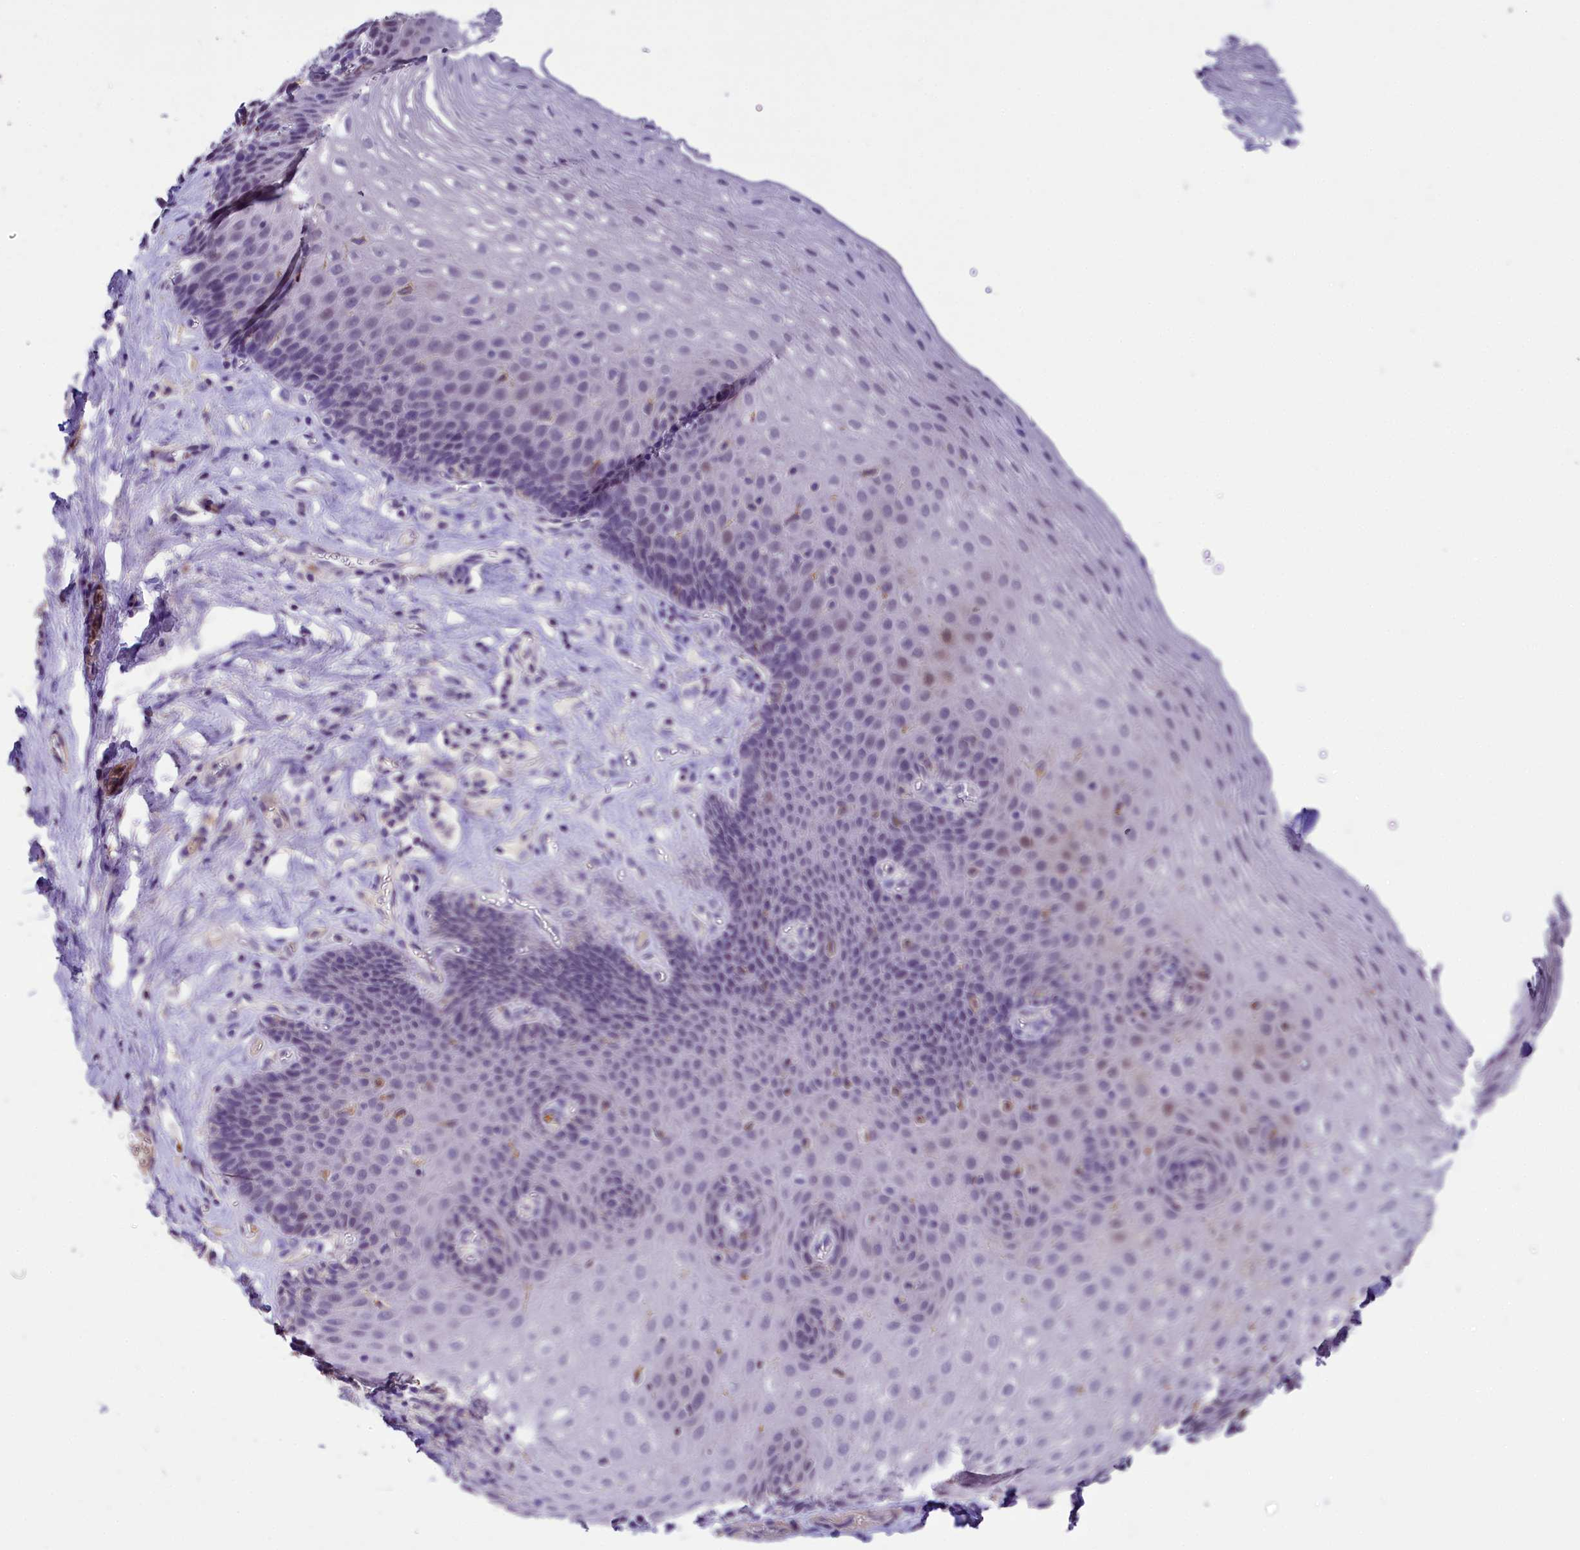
{"staining": {"intensity": "negative", "quantity": "none", "location": "none"}, "tissue": "esophagus", "cell_type": "Squamous epithelial cells", "image_type": "normal", "snomed": [{"axis": "morphology", "description": "Normal tissue, NOS"}, {"axis": "topography", "description": "Esophagus"}], "caption": "Benign esophagus was stained to show a protein in brown. There is no significant positivity in squamous epithelial cells. (Stains: DAB immunohistochemistry with hematoxylin counter stain, Microscopy: brightfield microscopy at high magnification).", "gene": "MEX3B", "patient": {"sex": "female", "age": 66}}